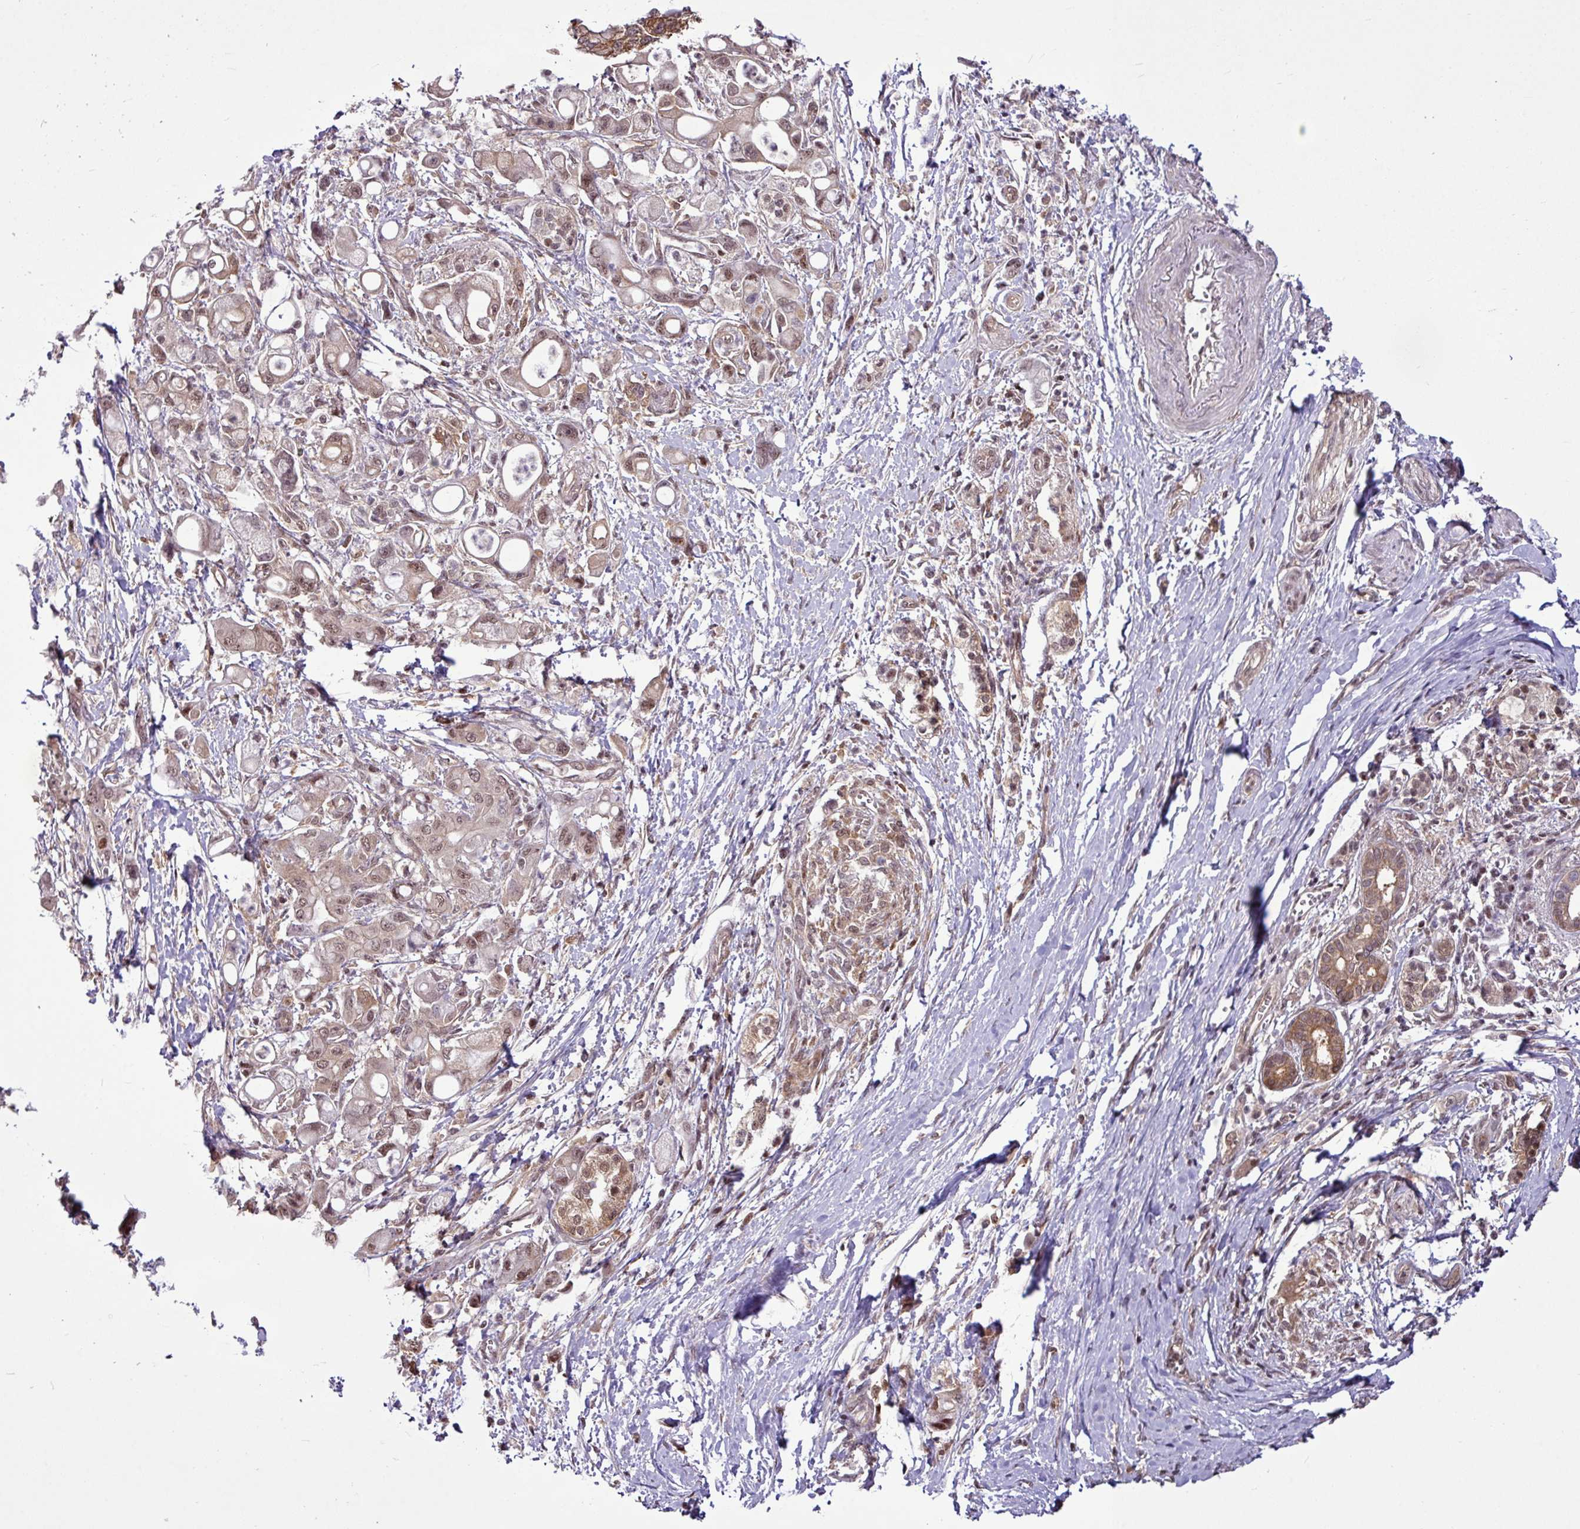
{"staining": {"intensity": "moderate", "quantity": ">75%", "location": "nuclear"}, "tissue": "pancreatic cancer", "cell_type": "Tumor cells", "image_type": "cancer", "snomed": [{"axis": "morphology", "description": "Adenocarcinoma, NOS"}, {"axis": "topography", "description": "Pancreas"}], "caption": "The histopathology image exhibits a brown stain indicating the presence of a protein in the nuclear of tumor cells in adenocarcinoma (pancreatic).", "gene": "ITPKC", "patient": {"sex": "male", "age": 68}}